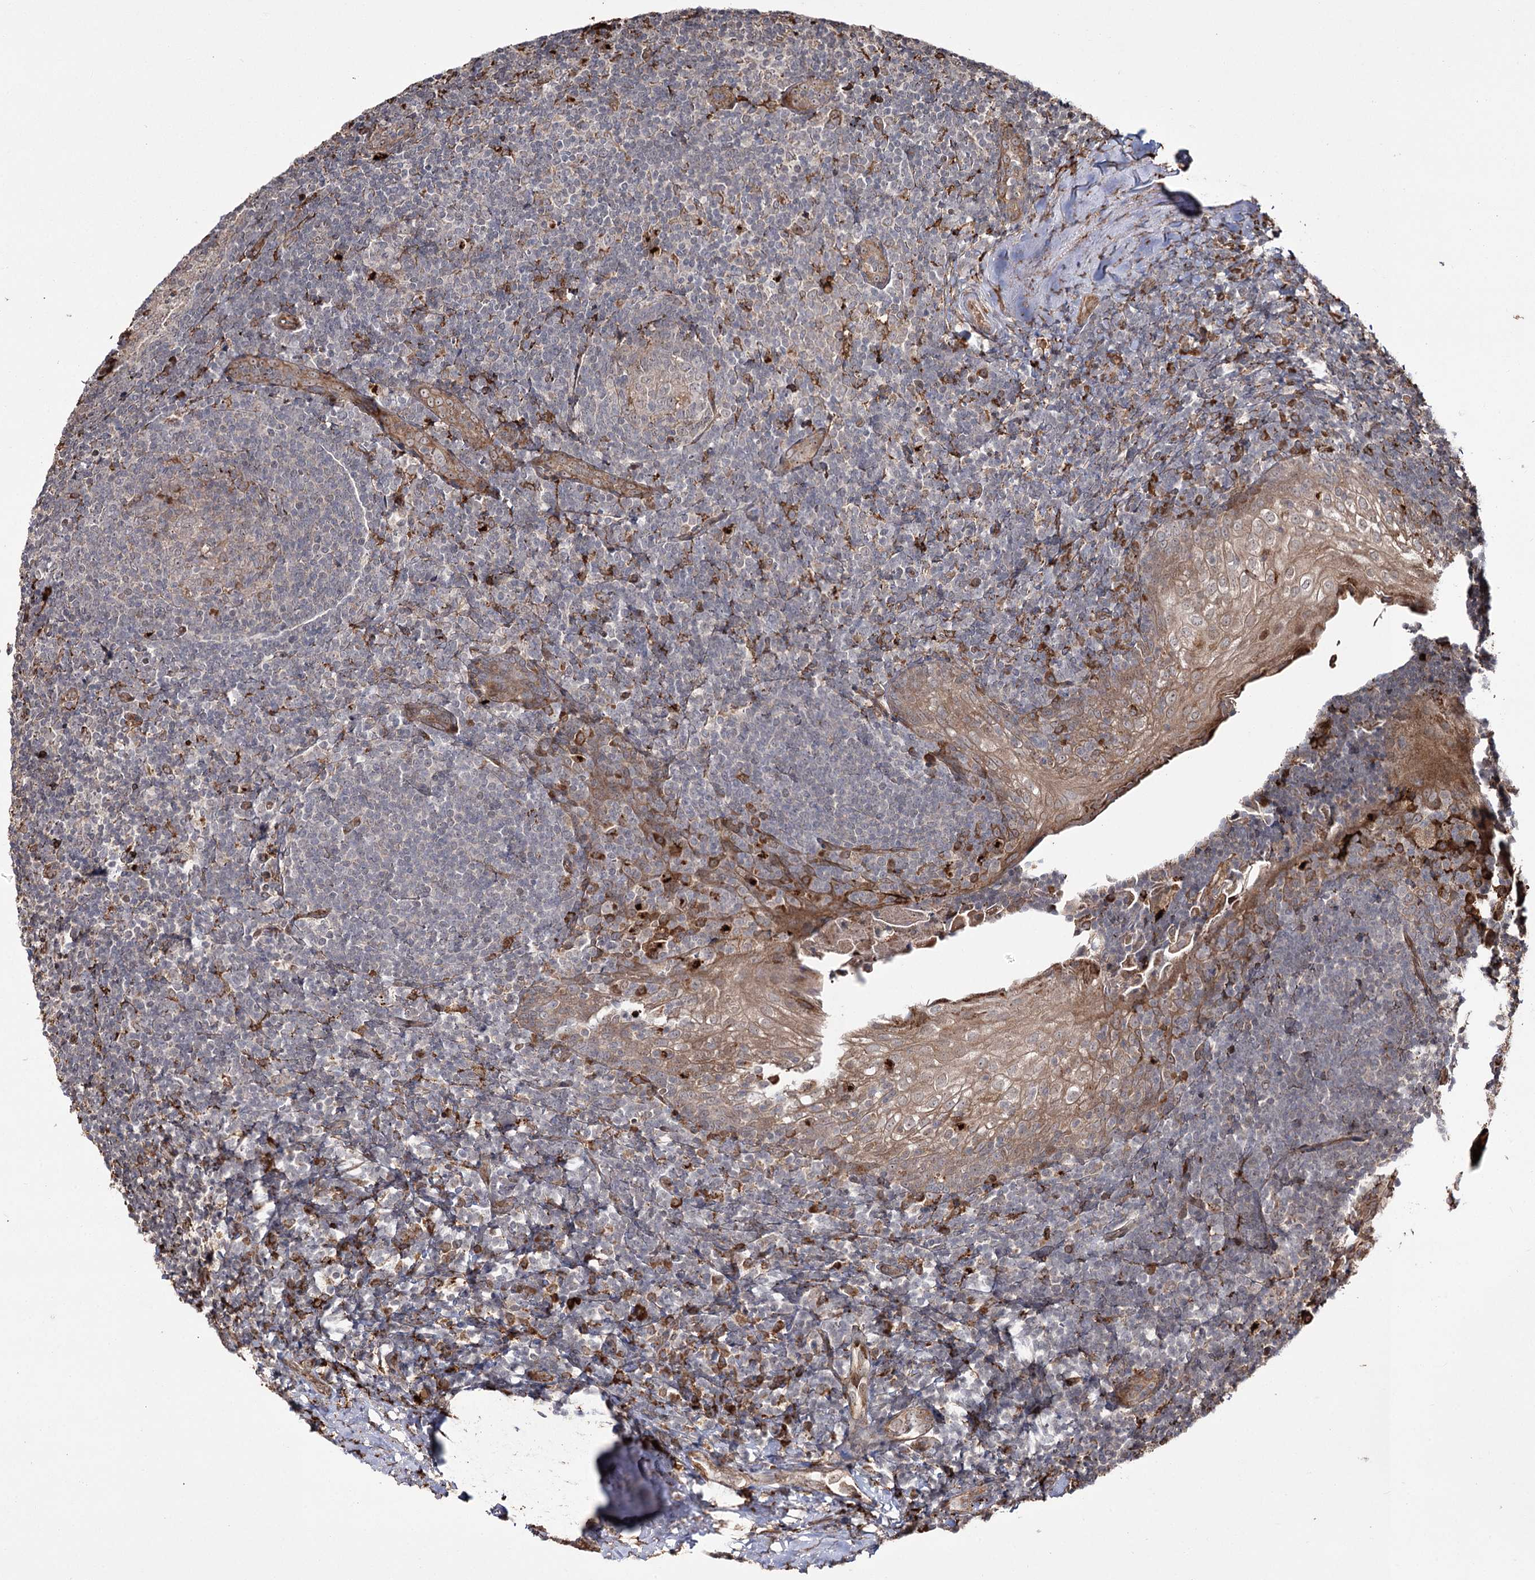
{"staining": {"intensity": "moderate", "quantity": "<25%", "location": "cytoplasmic/membranous"}, "tissue": "tonsil", "cell_type": "Germinal center cells", "image_type": "normal", "snomed": [{"axis": "morphology", "description": "Normal tissue, NOS"}, {"axis": "topography", "description": "Tonsil"}], "caption": "Immunohistochemical staining of unremarkable human tonsil displays <25% levels of moderate cytoplasmic/membranous protein staining in about <25% of germinal center cells. (IHC, brightfield microscopy, high magnification).", "gene": "FANCL", "patient": {"sex": "male", "age": 37}}